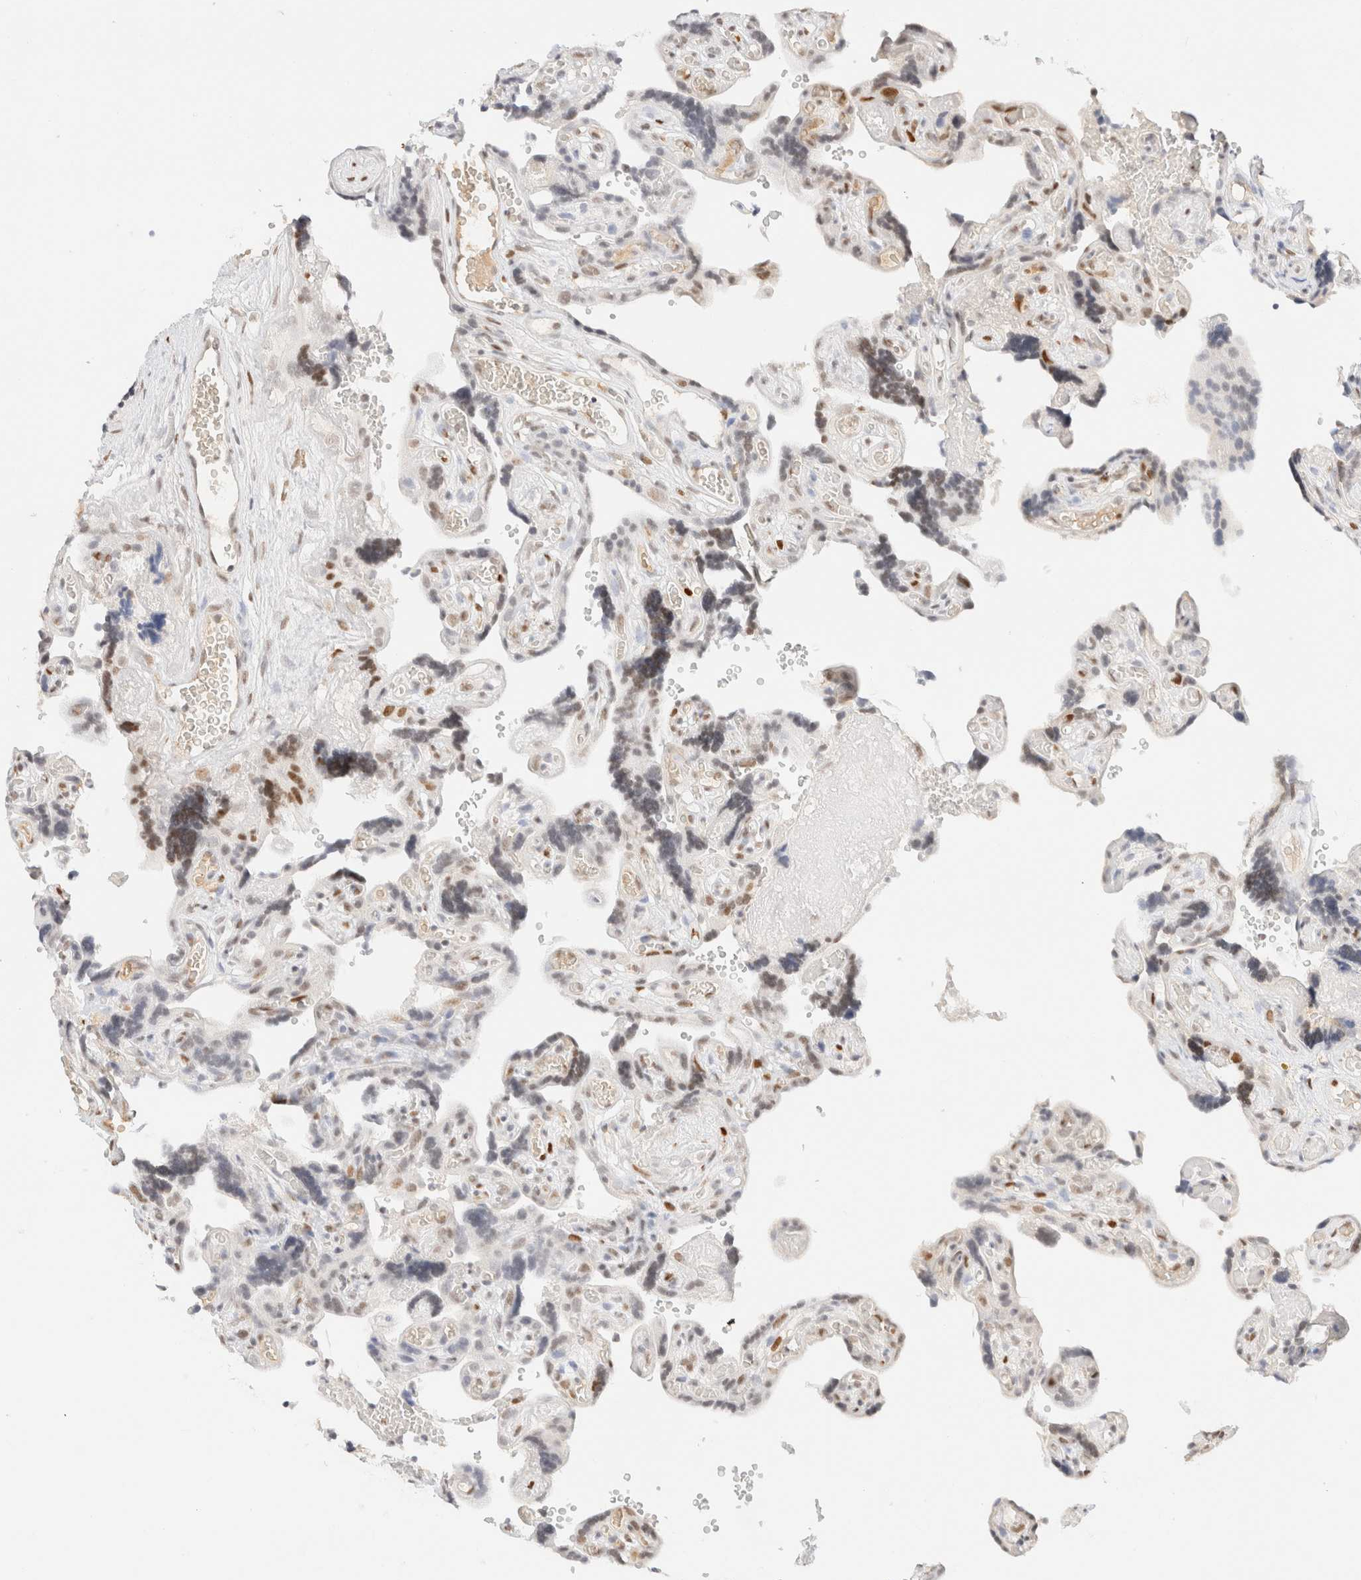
{"staining": {"intensity": "negative", "quantity": "none", "location": "none"}, "tissue": "placenta", "cell_type": "Trophoblastic cells", "image_type": "normal", "snomed": [{"axis": "morphology", "description": "Normal tissue, NOS"}, {"axis": "topography", "description": "Placenta"}], "caption": "The micrograph reveals no significant expression in trophoblastic cells of placenta. (DAB IHC visualized using brightfield microscopy, high magnification).", "gene": "DDB2", "patient": {"sex": "female", "age": 30}}